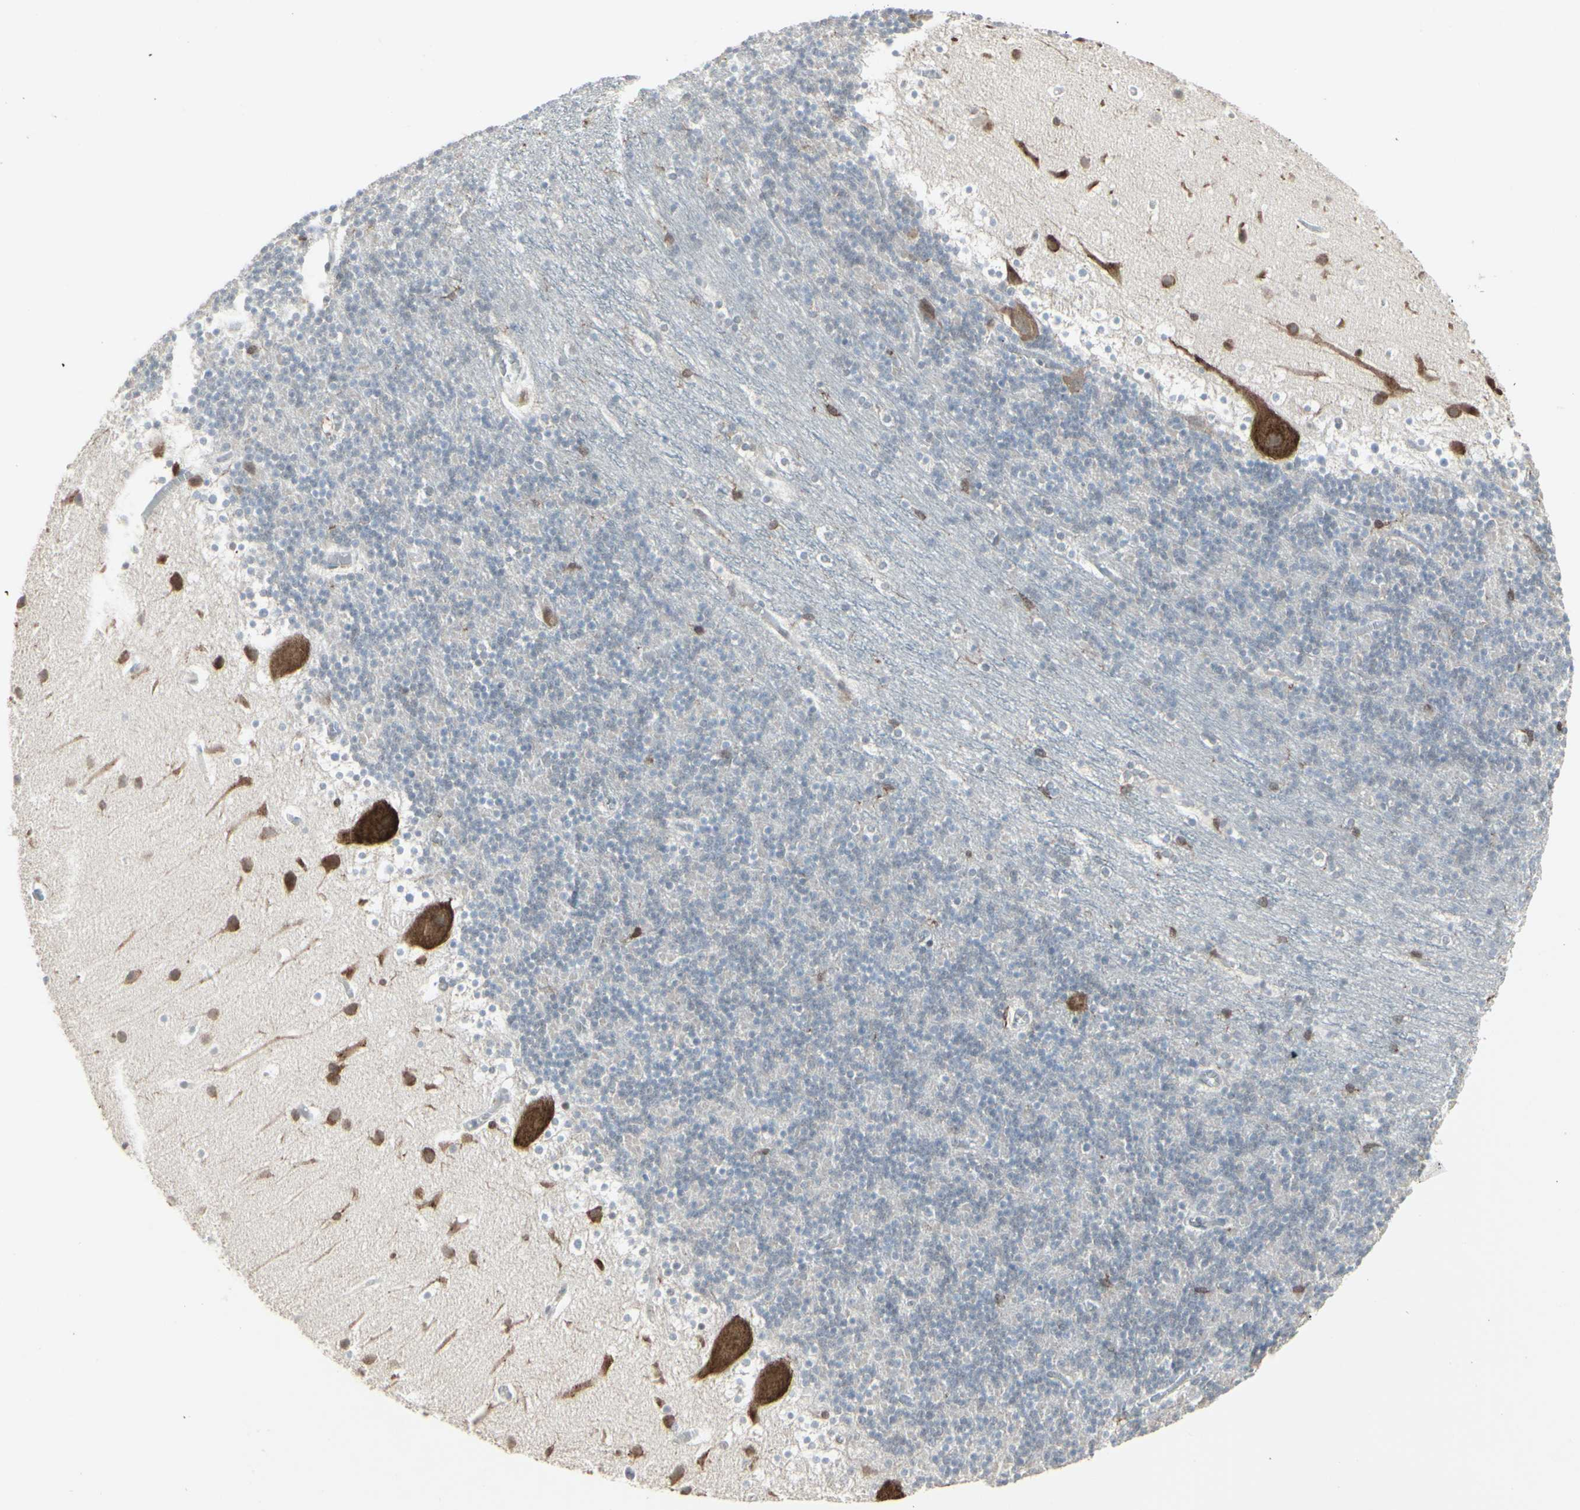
{"staining": {"intensity": "negative", "quantity": "none", "location": "none"}, "tissue": "cerebellum", "cell_type": "Cells in granular layer", "image_type": "normal", "snomed": [{"axis": "morphology", "description": "Normal tissue, NOS"}, {"axis": "topography", "description": "Cerebellum"}], "caption": "A high-resolution micrograph shows IHC staining of unremarkable cerebellum, which reveals no significant staining in cells in granular layer.", "gene": "SAMSN1", "patient": {"sex": "male", "age": 45}}